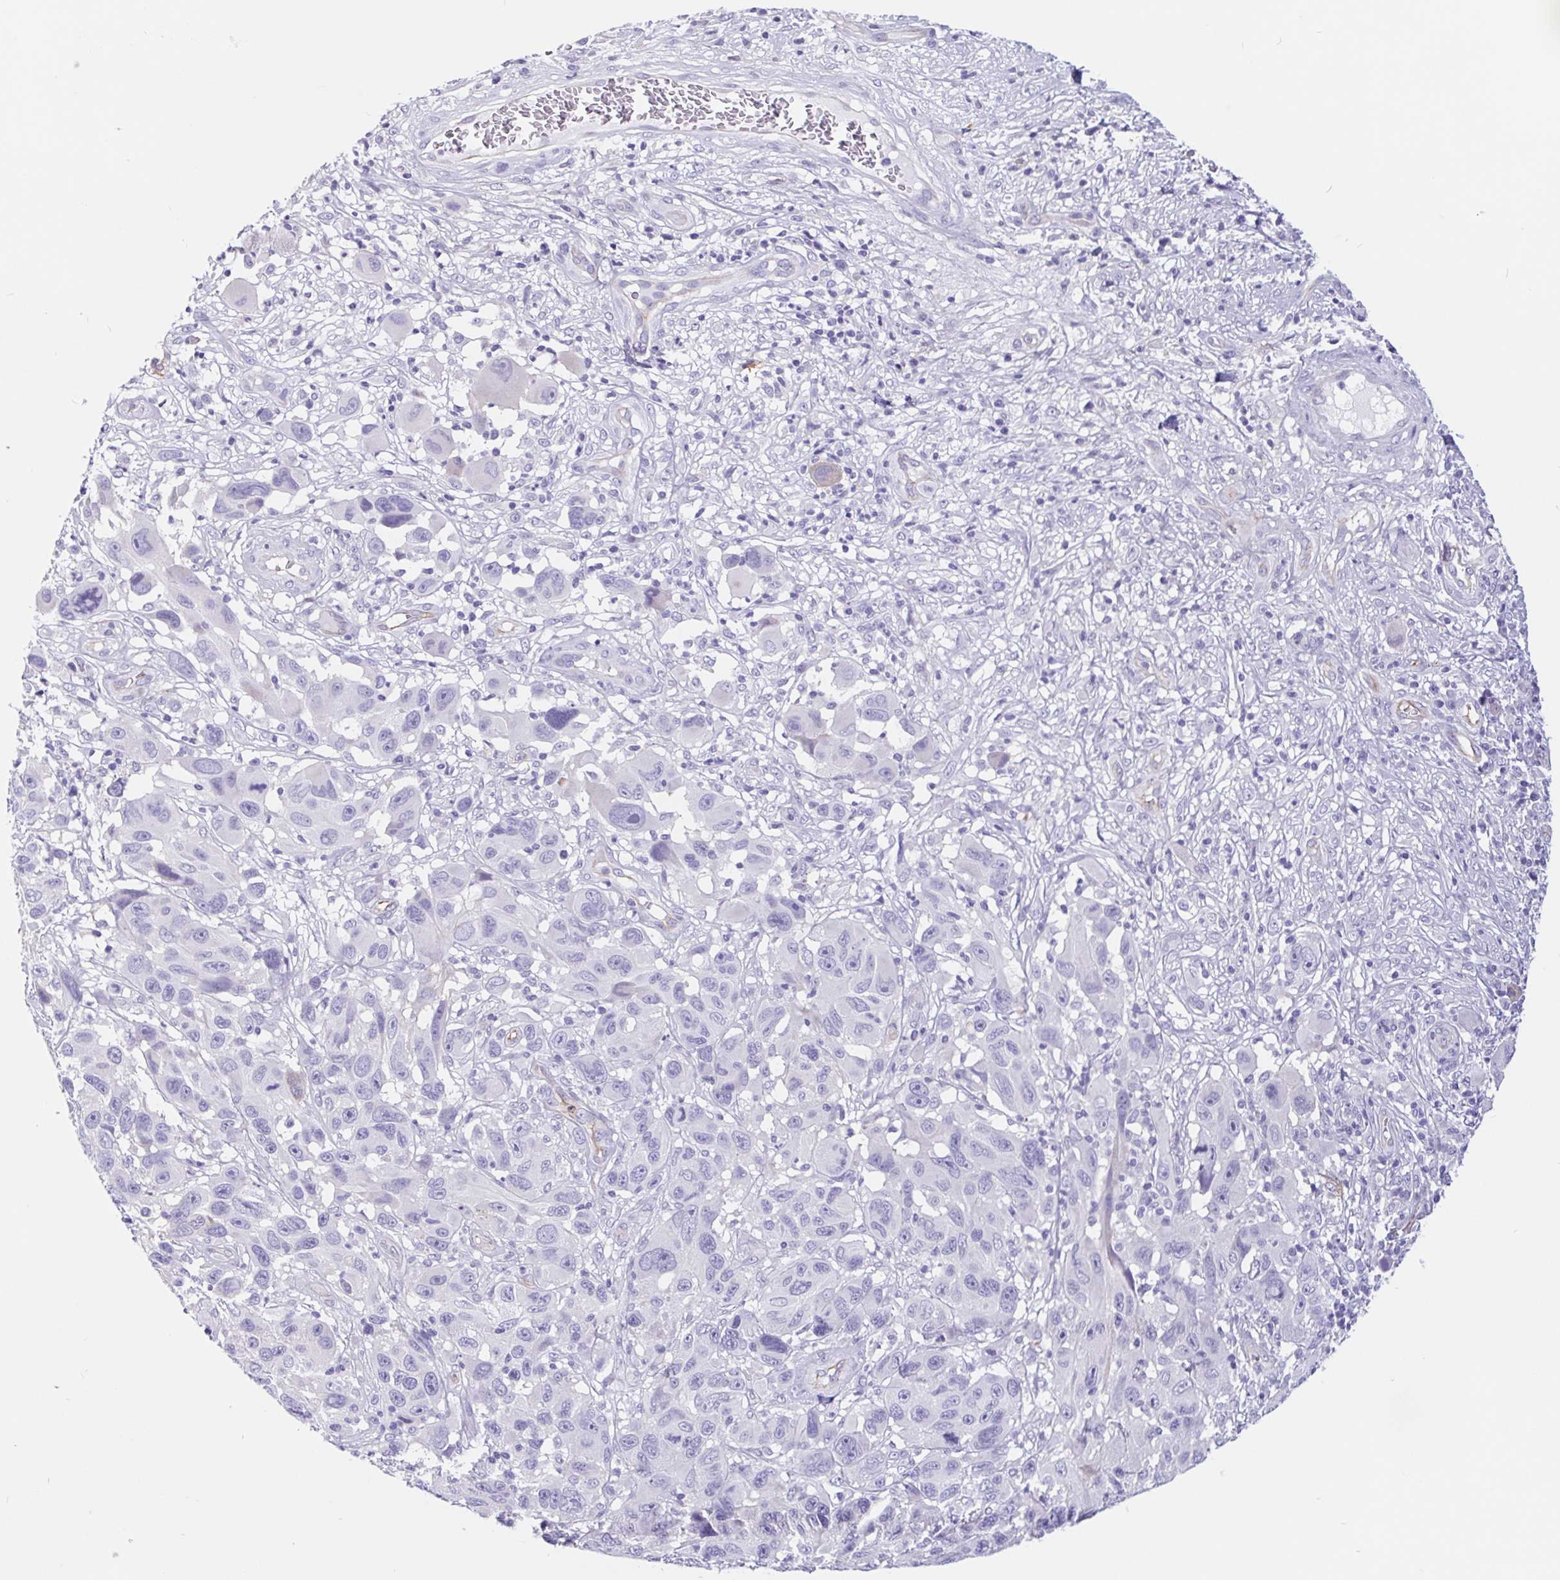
{"staining": {"intensity": "negative", "quantity": "none", "location": "none"}, "tissue": "melanoma", "cell_type": "Tumor cells", "image_type": "cancer", "snomed": [{"axis": "morphology", "description": "Malignant melanoma, NOS"}, {"axis": "topography", "description": "Skin"}], "caption": "This is an IHC micrograph of human melanoma. There is no positivity in tumor cells.", "gene": "LIMCH1", "patient": {"sex": "male", "age": 53}}